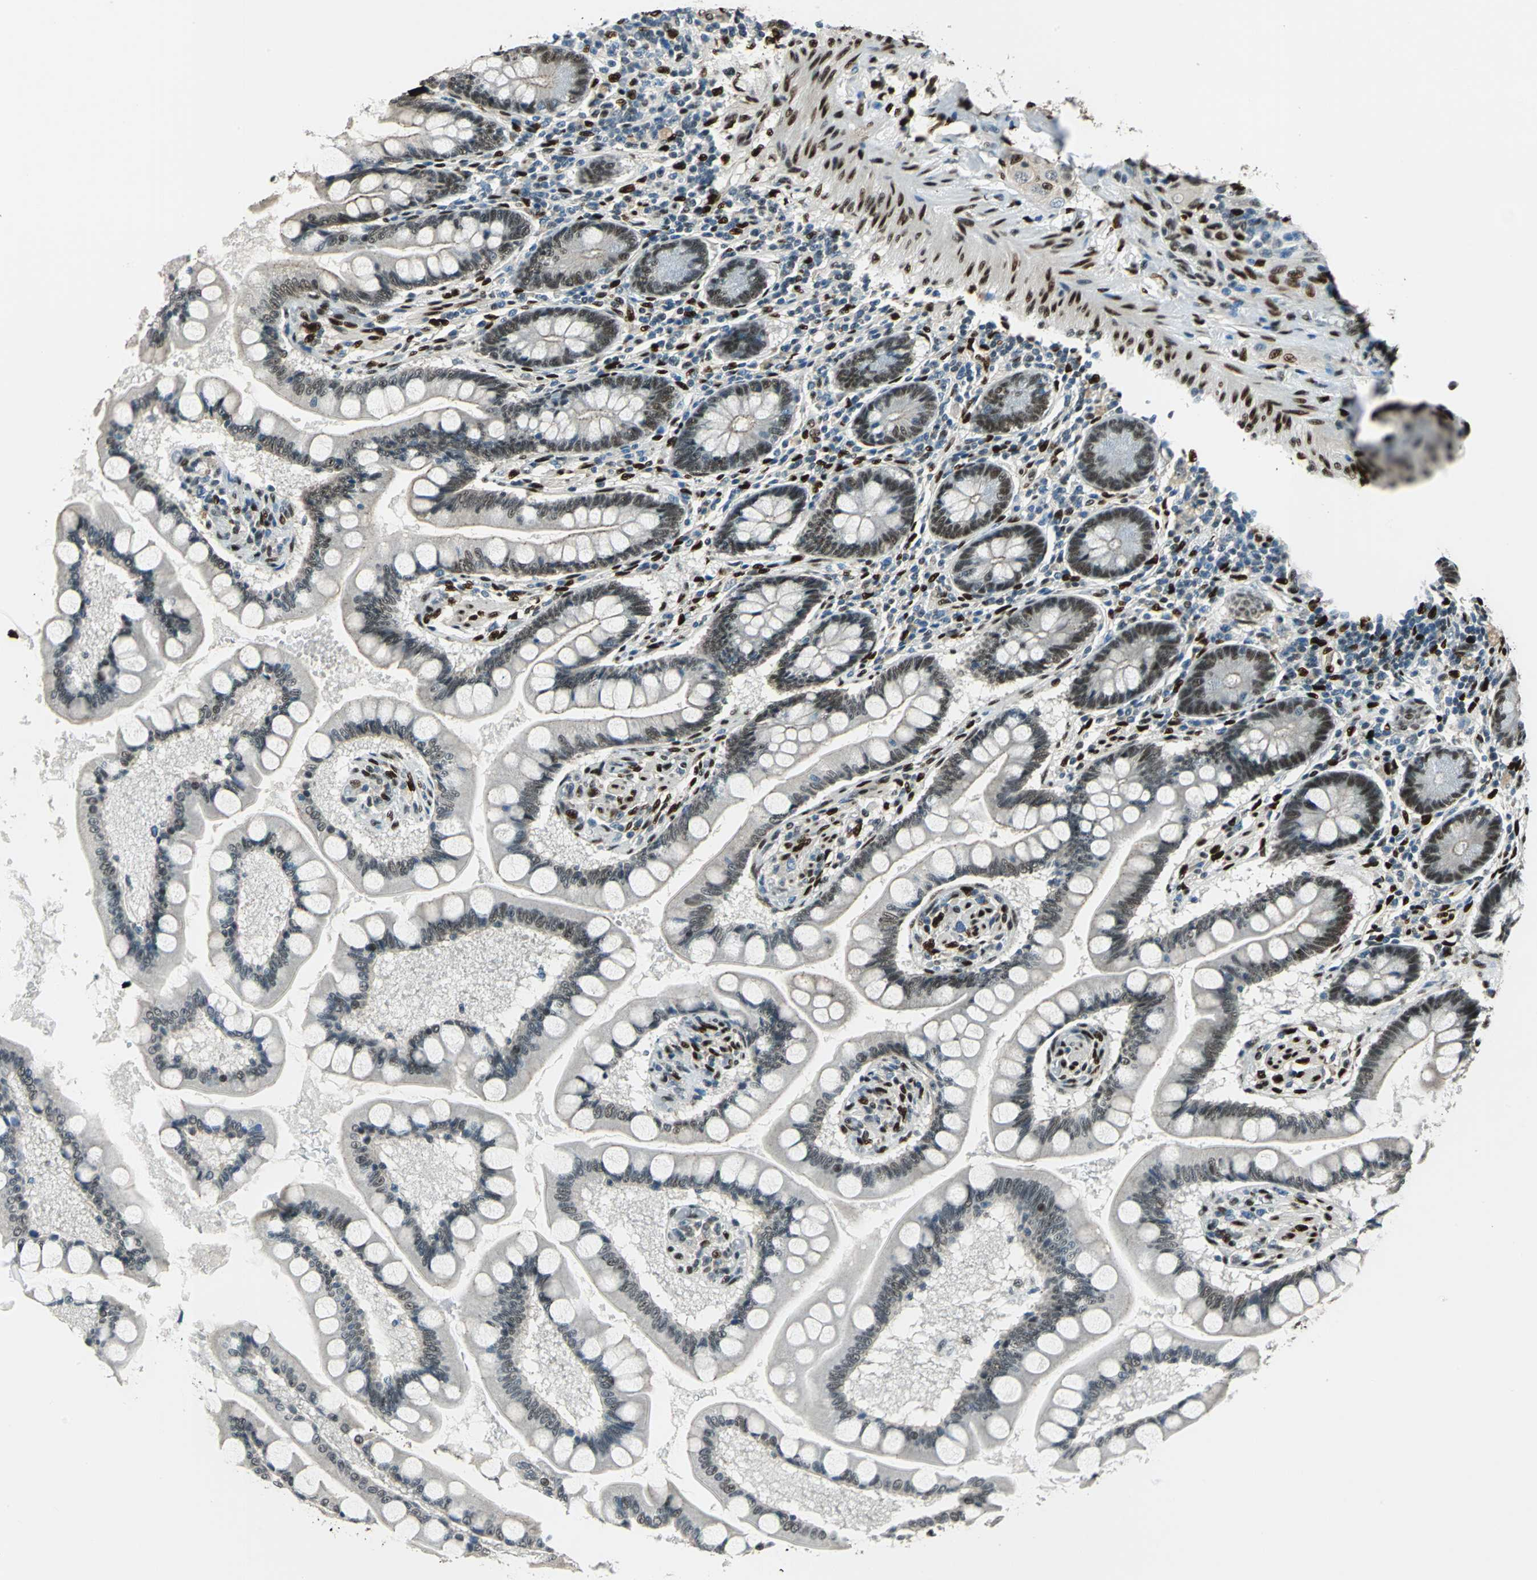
{"staining": {"intensity": "strong", "quantity": "25%-75%", "location": "nuclear"}, "tissue": "small intestine", "cell_type": "Glandular cells", "image_type": "normal", "snomed": [{"axis": "morphology", "description": "Normal tissue, NOS"}, {"axis": "topography", "description": "Small intestine"}], "caption": "Immunohistochemical staining of unremarkable small intestine exhibits high levels of strong nuclear positivity in approximately 25%-75% of glandular cells.", "gene": "NFIA", "patient": {"sex": "male", "age": 41}}